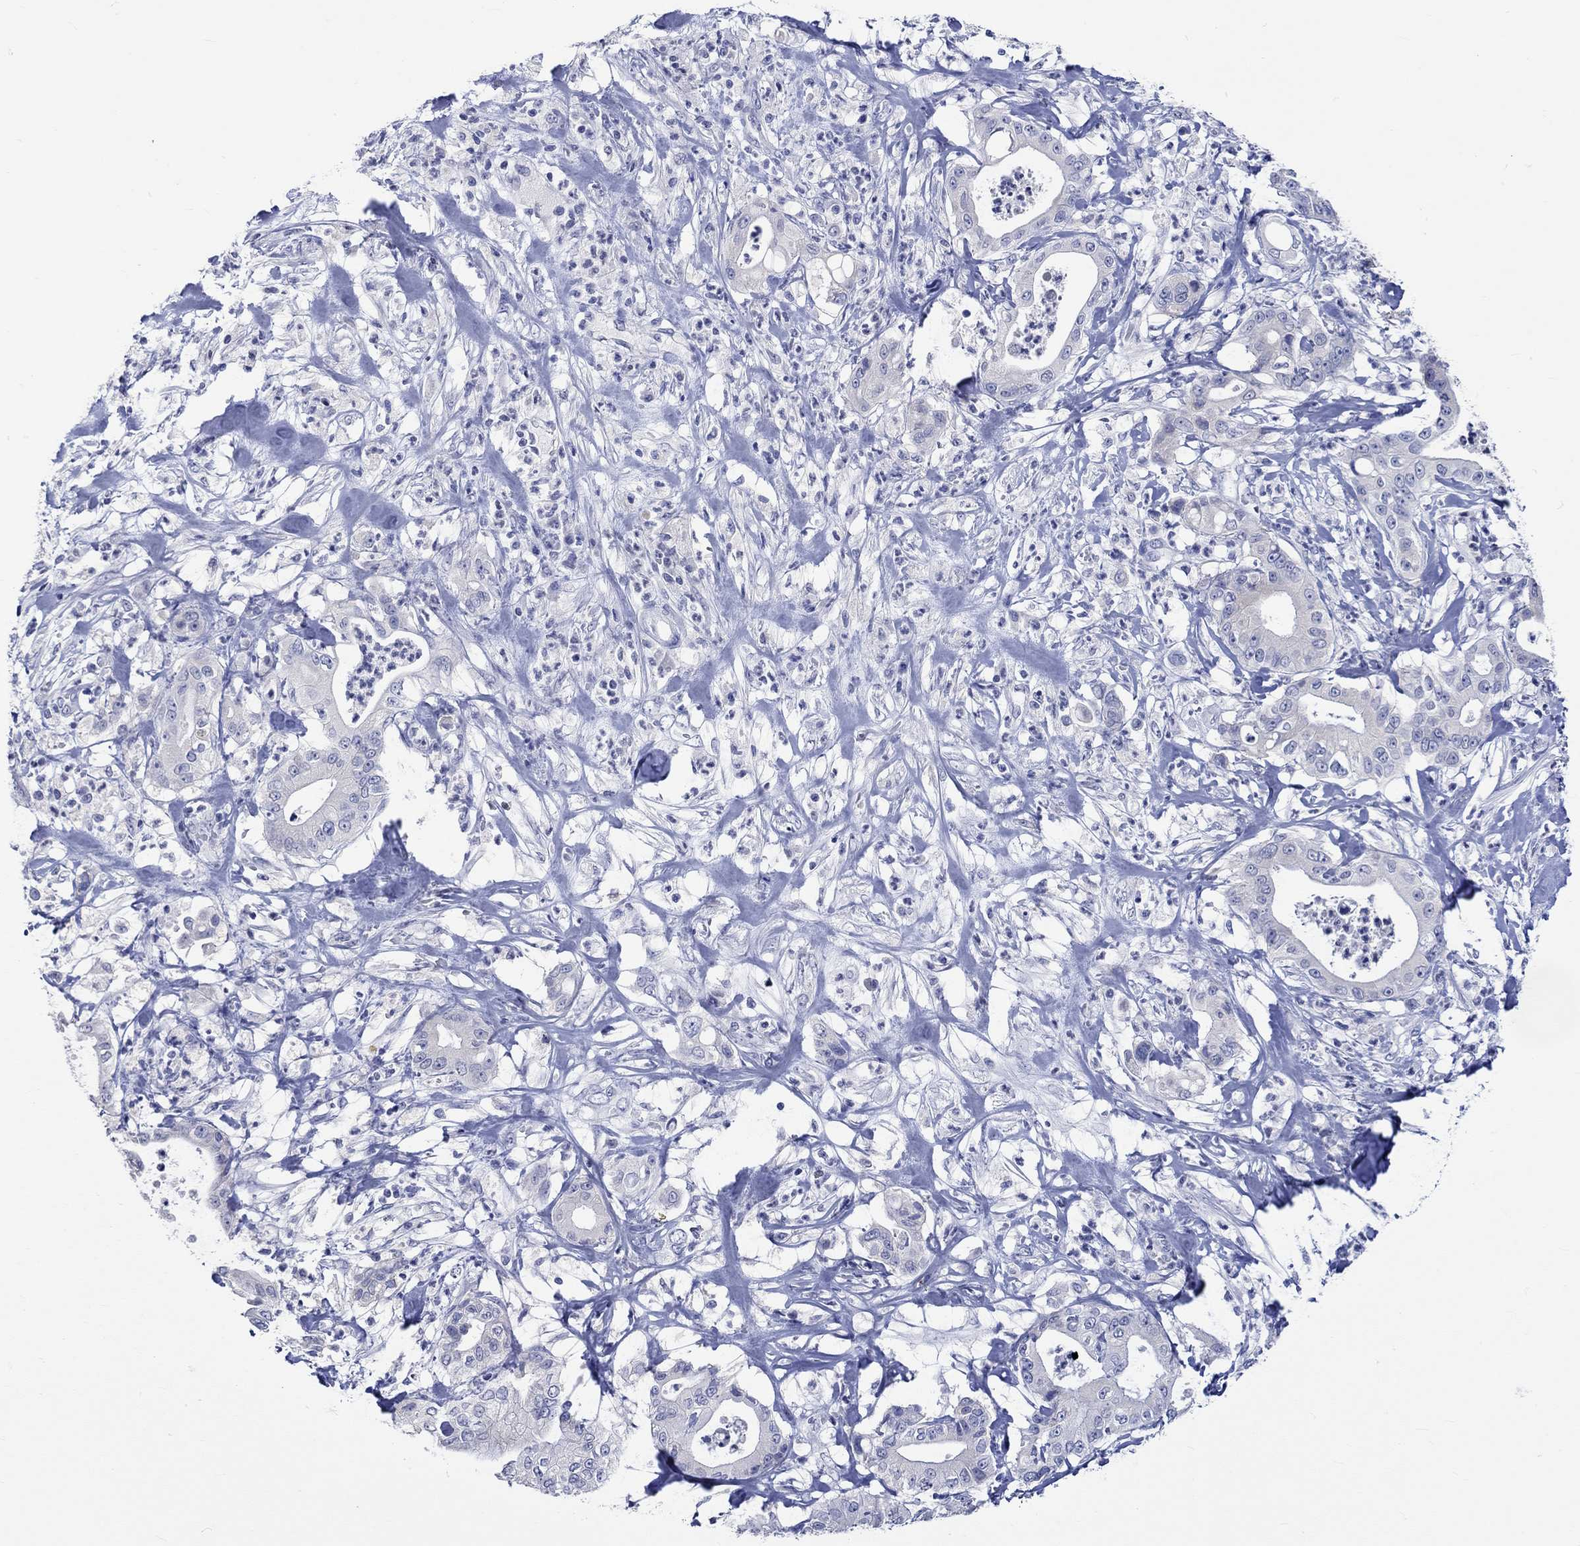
{"staining": {"intensity": "negative", "quantity": "none", "location": "none"}, "tissue": "pancreatic cancer", "cell_type": "Tumor cells", "image_type": "cancer", "snomed": [{"axis": "morphology", "description": "Adenocarcinoma, NOS"}, {"axis": "topography", "description": "Pancreas"}], "caption": "Human adenocarcinoma (pancreatic) stained for a protein using immunohistochemistry shows no expression in tumor cells.", "gene": "KLHL35", "patient": {"sex": "male", "age": 71}}